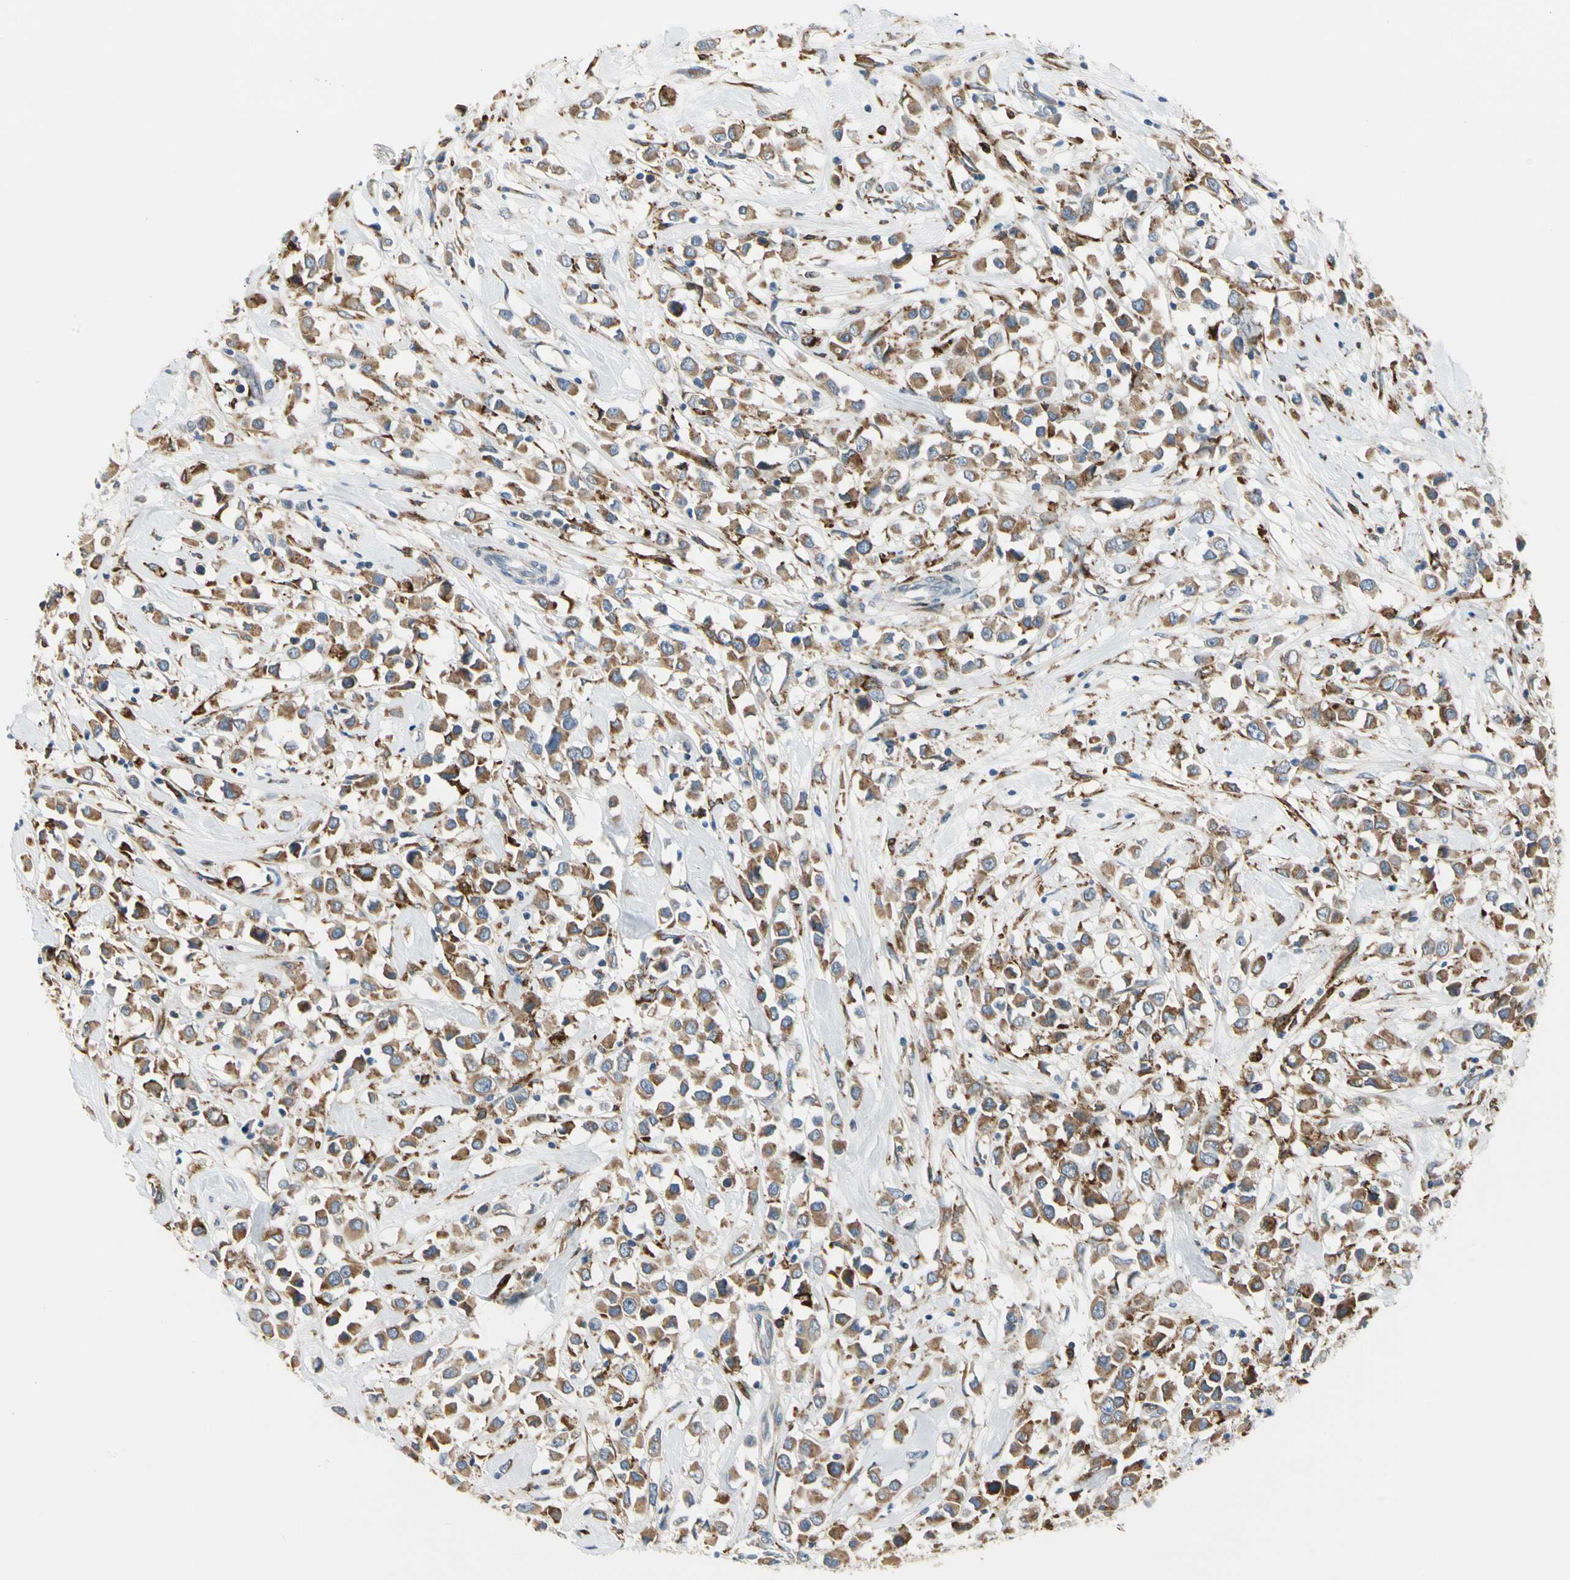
{"staining": {"intensity": "moderate", "quantity": ">75%", "location": "cytoplasmic/membranous"}, "tissue": "breast cancer", "cell_type": "Tumor cells", "image_type": "cancer", "snomed": [{"axis": "morphology", "description": "Duct carcinoma"}, {"axis": "topography", "description": "Breast"}], "caption": "Immunohistochemistry photomicrograph of neoplastic tissue: human breast infiltrating ductal carcinoma stained using immunohistochemistry (IHC) shows medium levels of moderate protein expression localized specifically in the cytoplasmic/membranous of tumor cells, appearing as a cytoplasmic/membranous brown color.", "gene": "LRPAP1", "patient": {"sex": "female", "age": 61}}